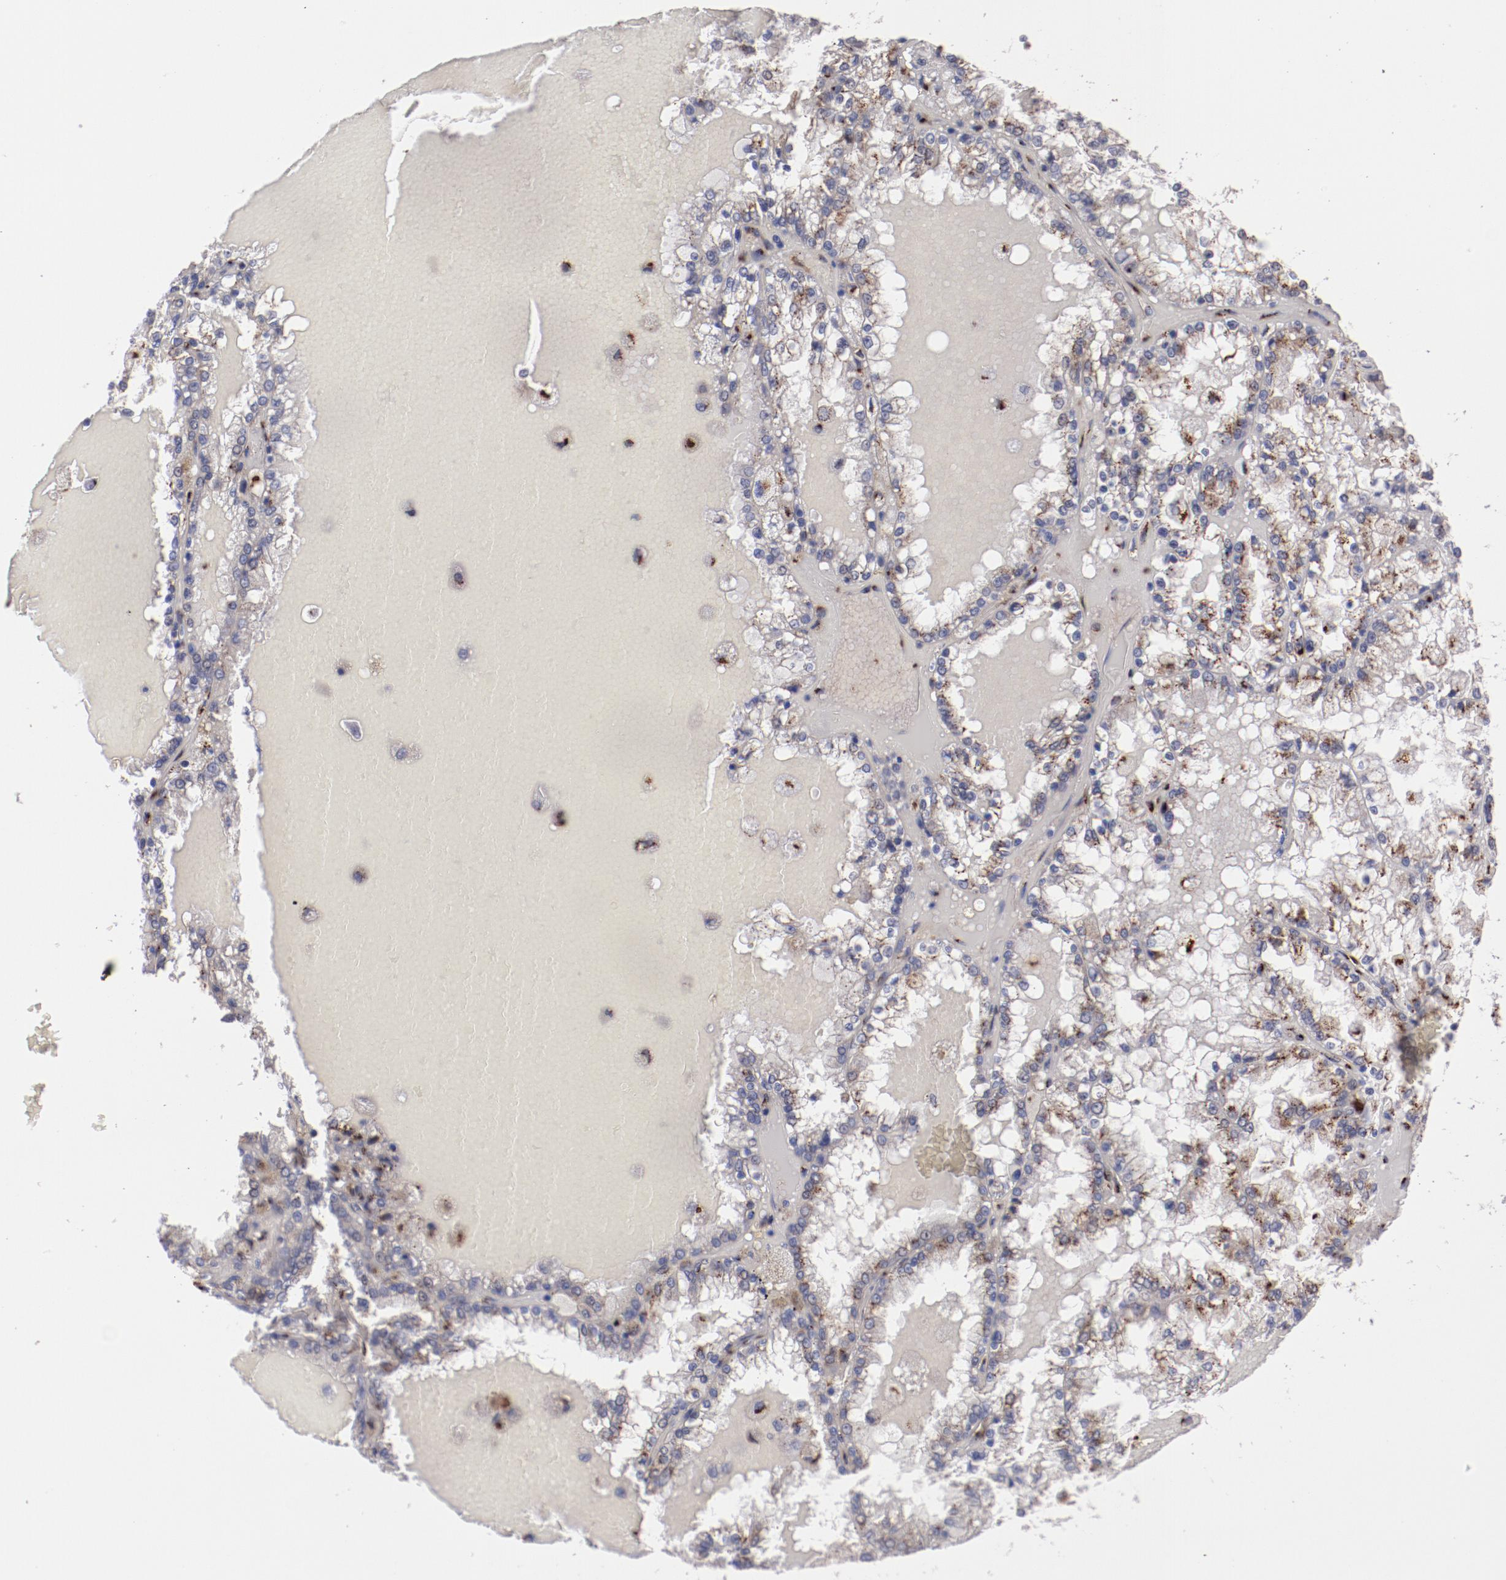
{"staining": {"intensity": "strong", "quantity": "25%-75%", "location": "cytoplasmic/membranous"}, "tissue": "renal cancer", "cell_type": "Tumor cells", "image_type": "cancer", "snomed": [{"axis": "morphology", "description": "Adenocarcinoma, NOS"}, {"axis": "topography", "description": "Kidney"}], "caption": "This image reveals immunohistochemistry (IHC) staining of human renal cancer, with high strong cytoplasmic/membranous positivity in about 25%-75% of tumor cells.", "gene": "GOLIM4", "patient": {"sex": "female", "age": 56}}